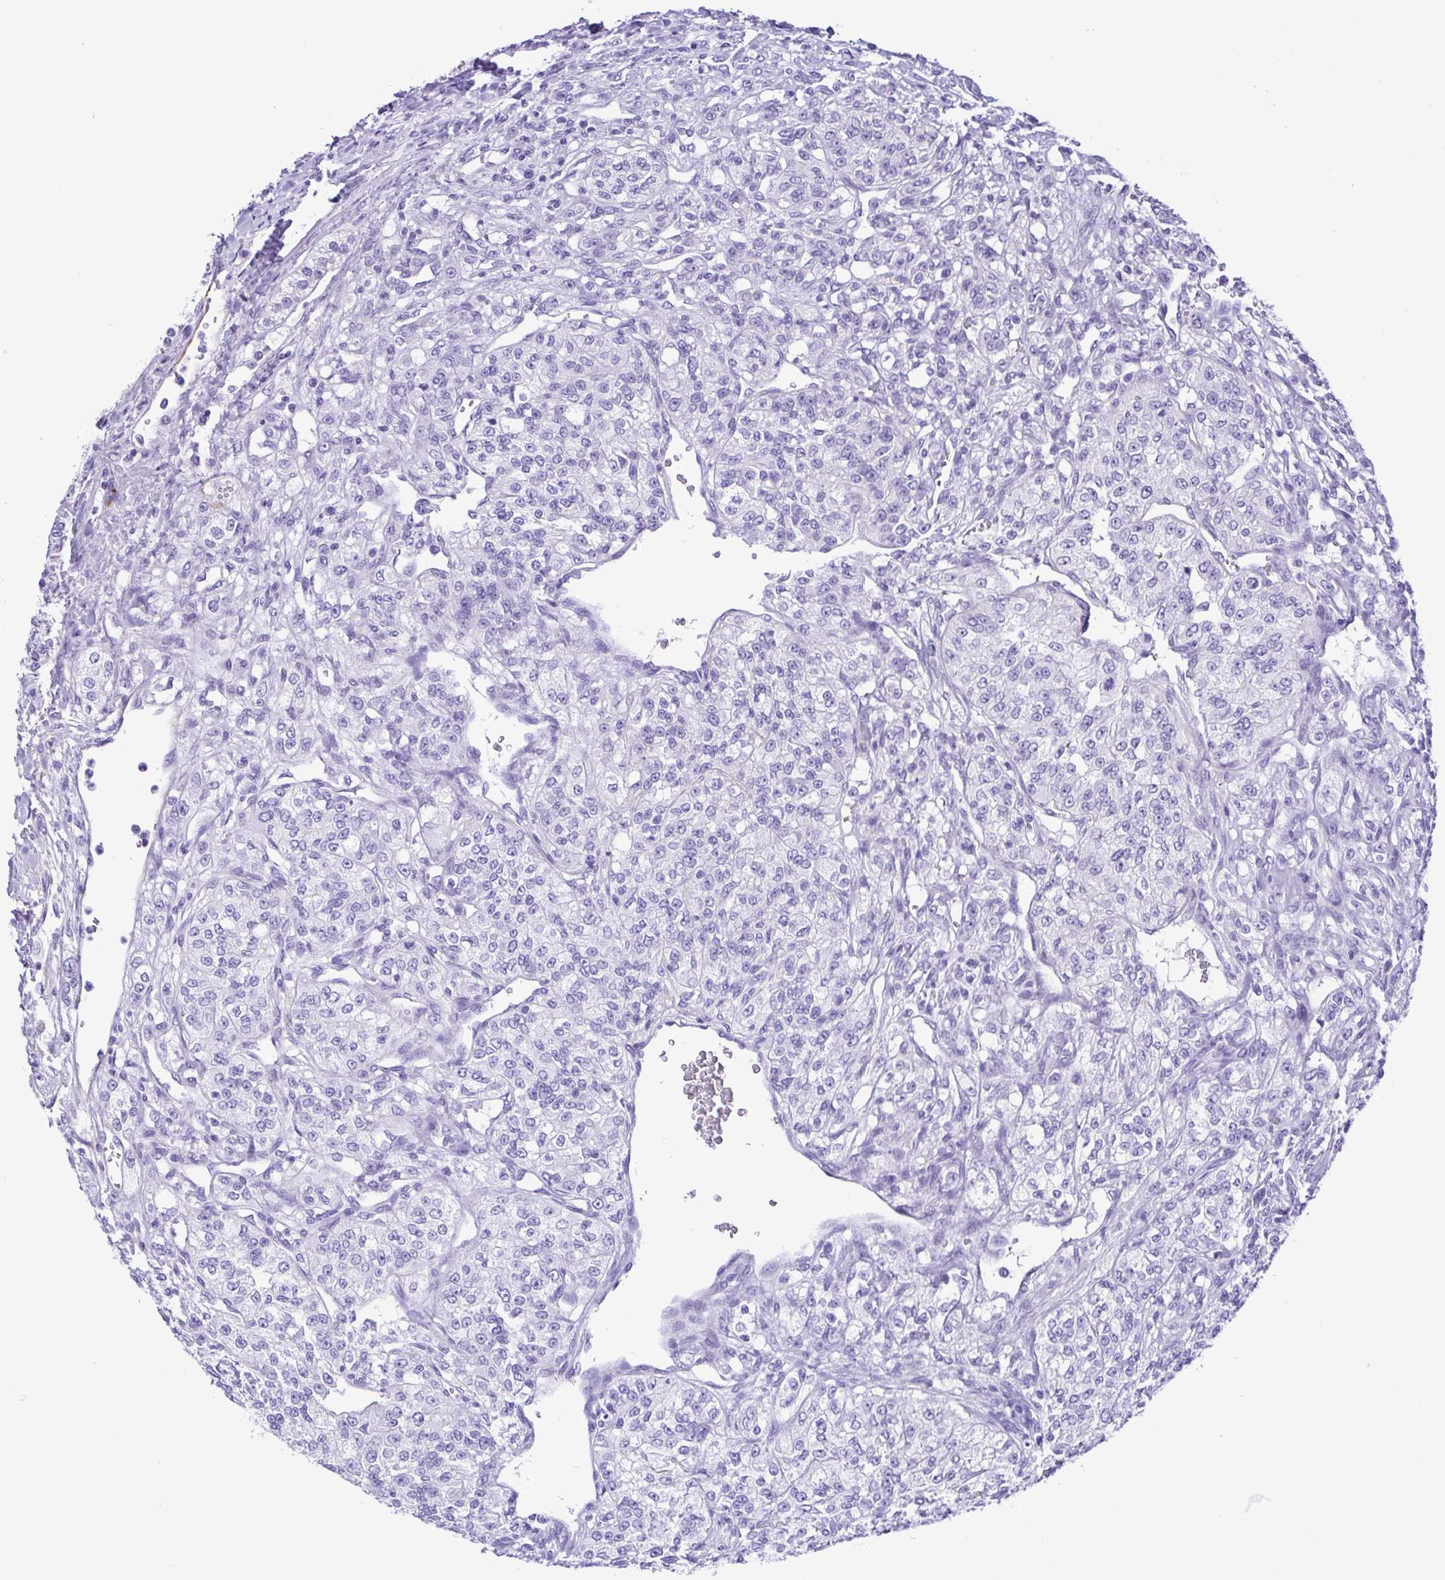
{"staining": {"intensity": "negative", "quantity": "none", "location": "none"}, "tissue": "renal cancer", "cell_type": "Tumor cells", "image_type": "cancer", "snomed": [{"axis": "morphology", "description": "Adenocarcinoma, NOS"}, {"axis": "topography", "description": "Kidney"}], "caption": "DAB (3,3'-diaminobenzidine) immunohistochemical staining of human adenocarcinoma (renal) reveals no significant staining in tumor cells.", "gene": "PAK3", "patient": {"sex": "female", "age": 63}}